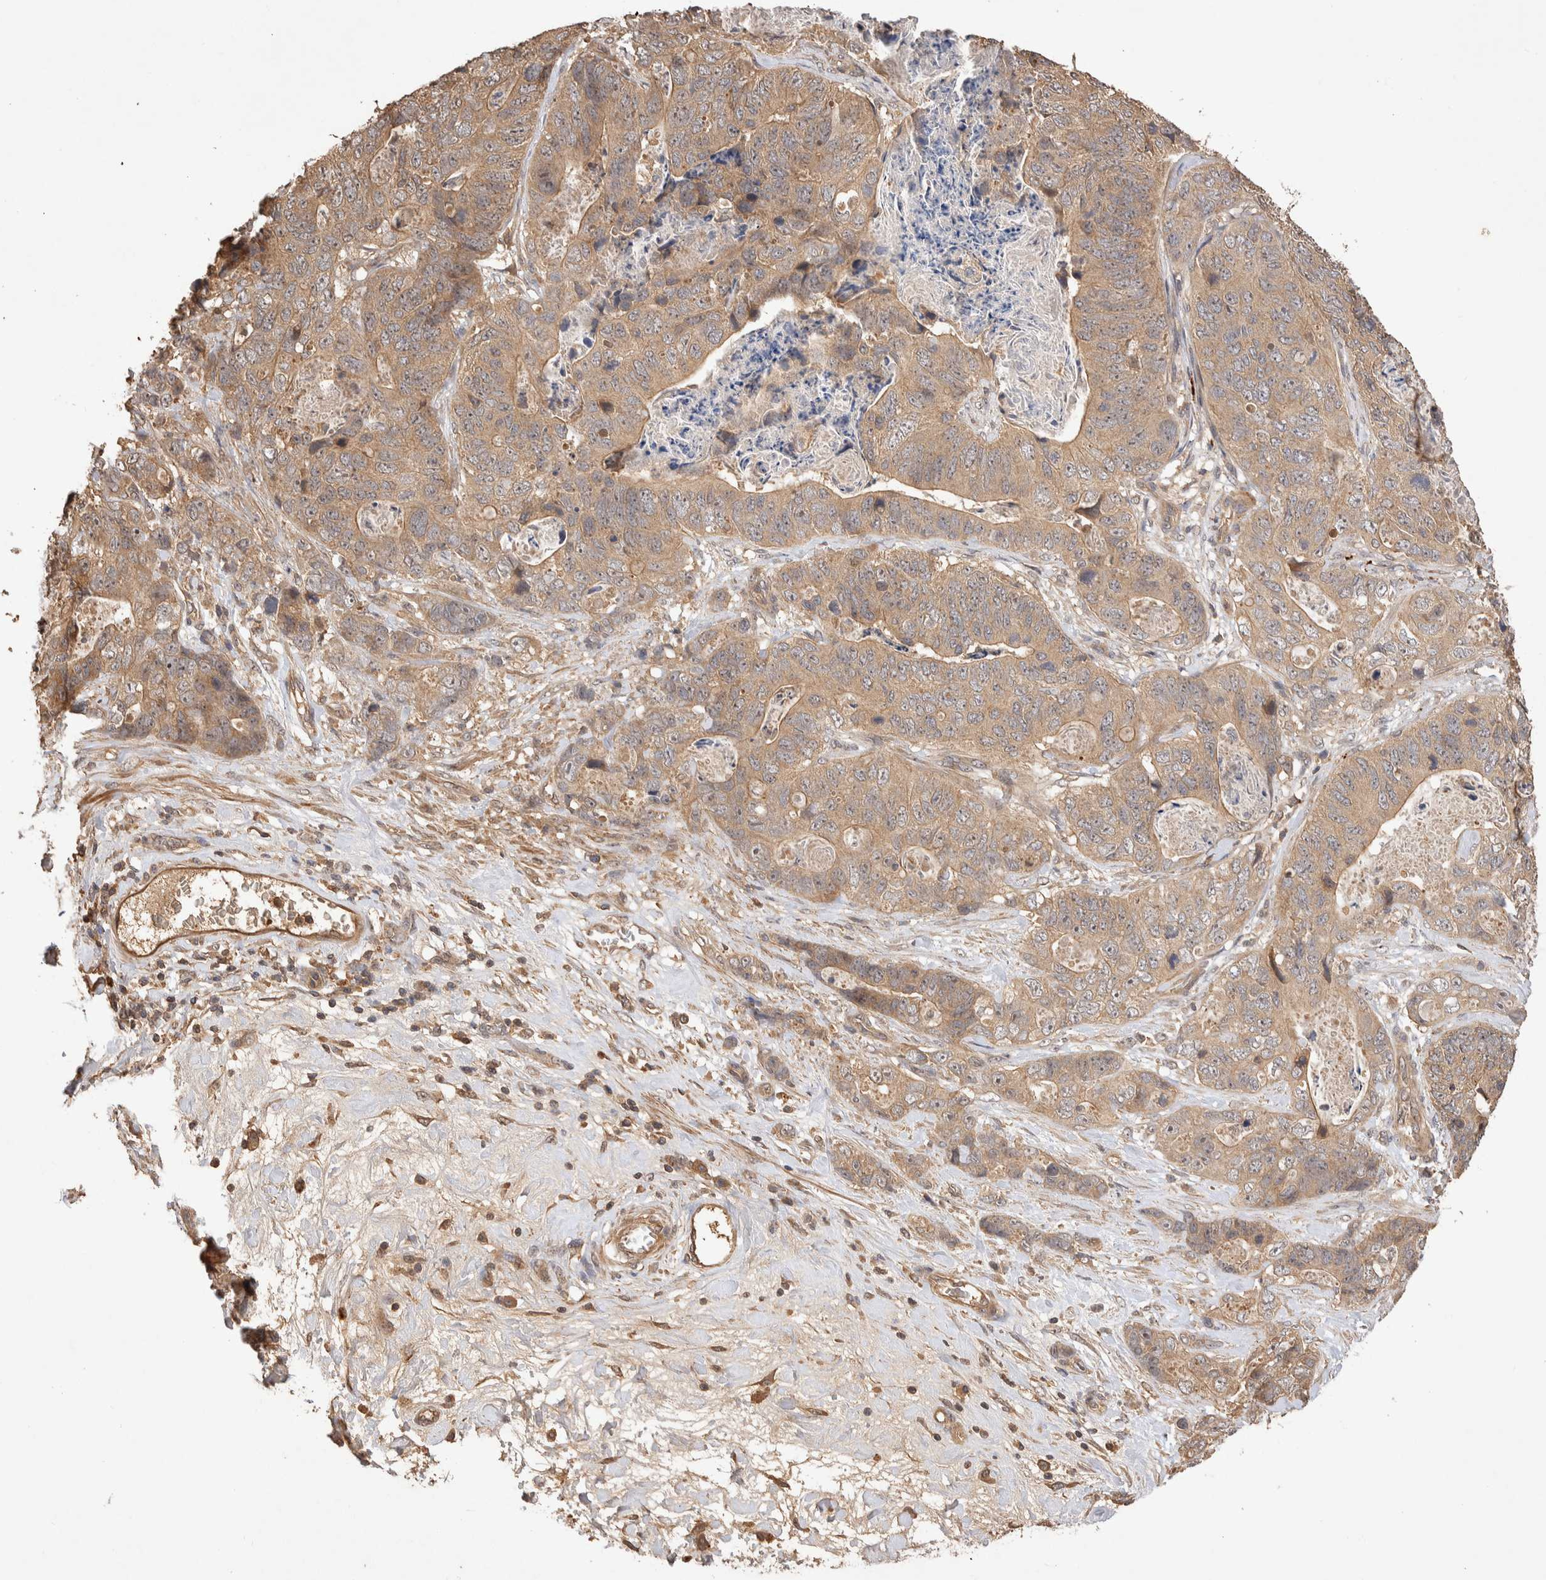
{"staining": {"intensity": "moderate", "quantity": ">75%", "location": "cytoplasmic/membranous"}, "tissue": "stomach cancer", "cell_type": "Tumor cells", "image_type": "cancer", "snomed": [{"axis": "morphology", "description": "Normal tissue, NOS"}, {"axis": "morphology", "description": "Adenocarcinoma, NOS"}, {"axis": "topography", "description": "Stomach"}], "caption": "Moderate cytoplasmic/membranous expression is identified in approximately >75% of tumor cells in stomach cancer. (DAB (3,3'-diaminobenzidine) IHC, brown staining for protein, blue staining for nuclei).", "gene": "NSMAF", "patient": {"sex": "female", "age": 89}}